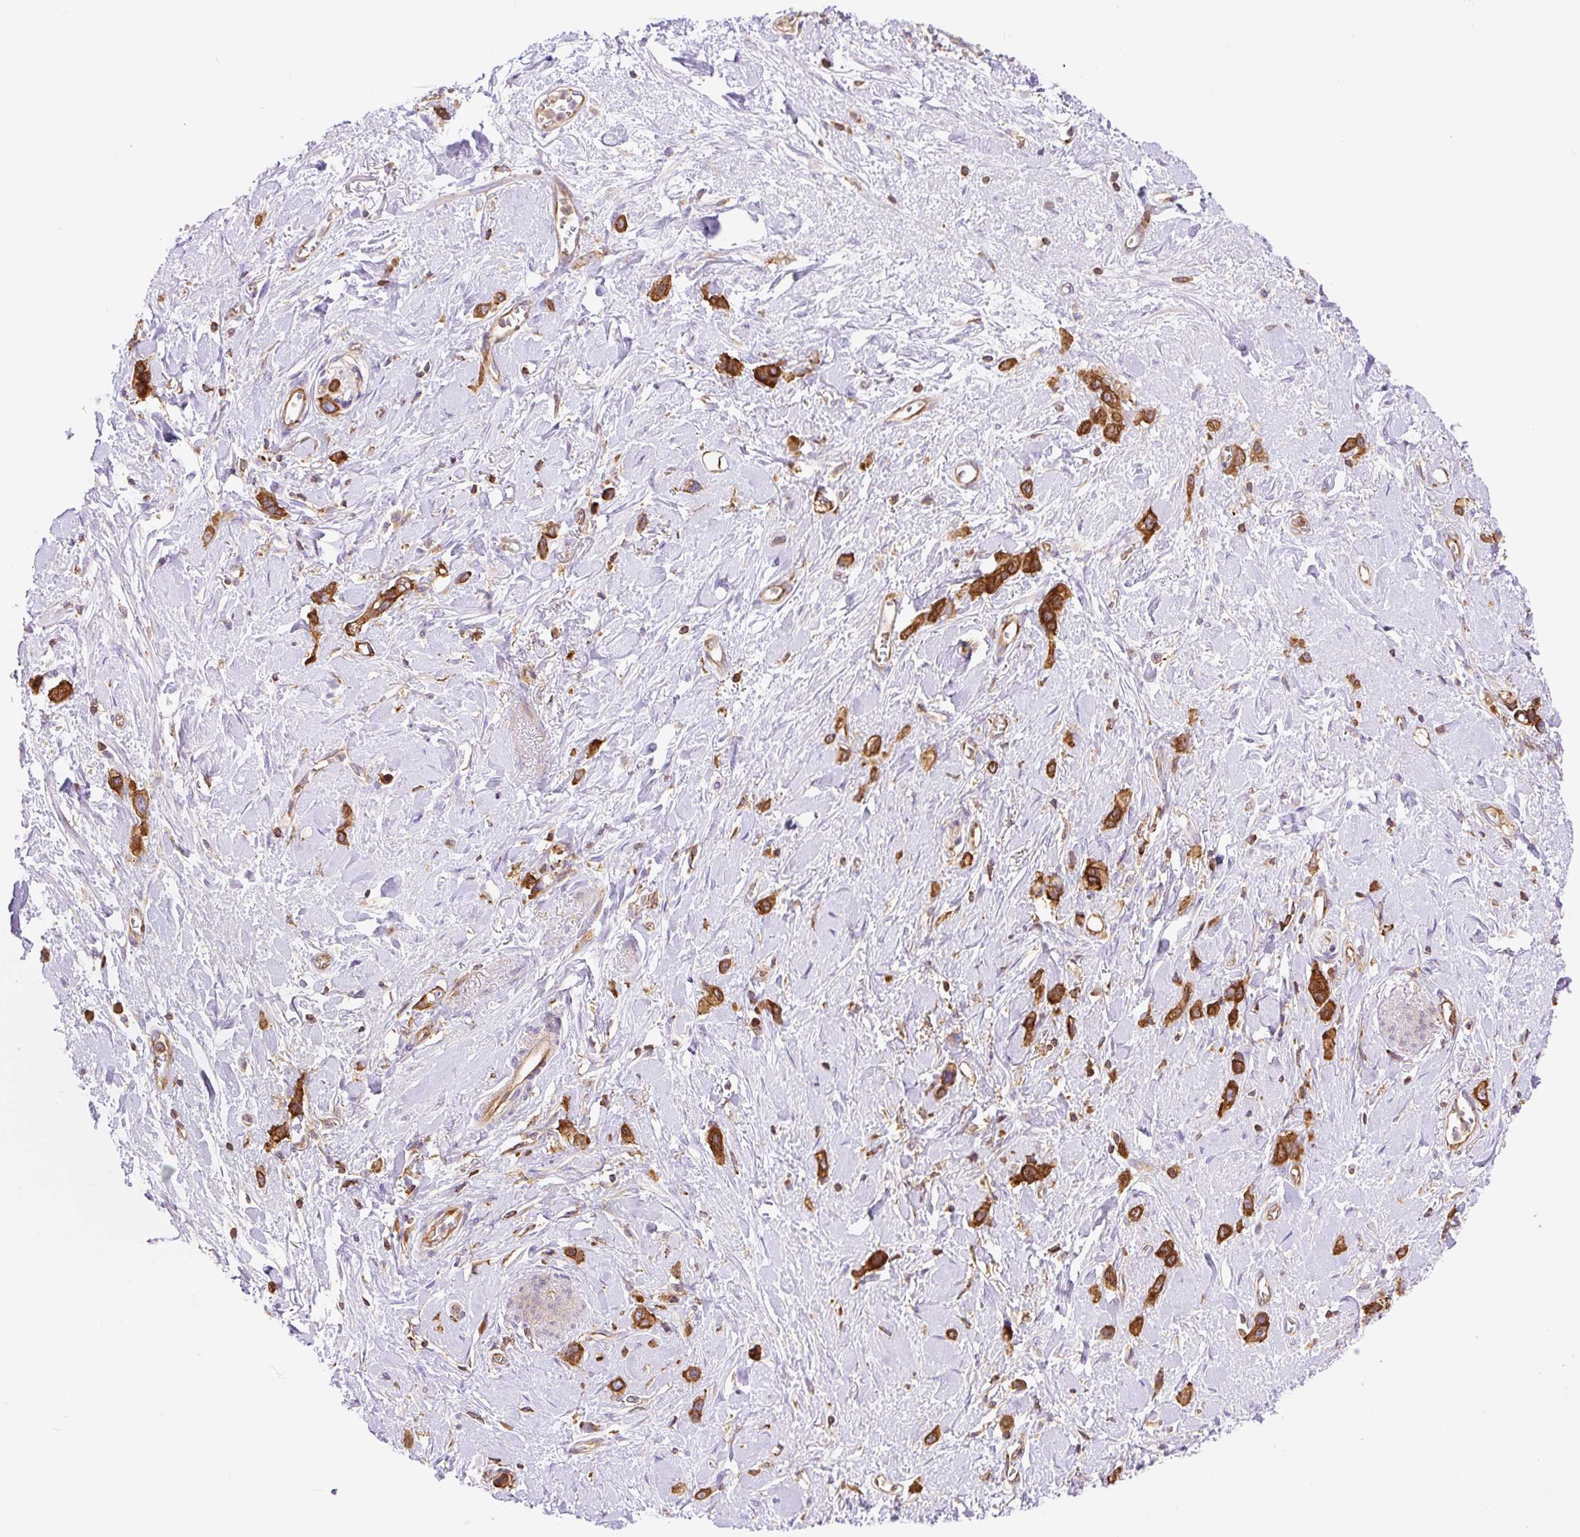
{"staining": {"intensity": "strong", "quantity": ">75%", "location": "cytoplasmic/membranous"}, "tissue": "stomach cancer", "cell_type": "Tumor cells", "image_type": "cancer", "snomed": [{"axis": "morphology", "description": "Adenocarcinoma, NOS"}, {"axis": "topography", "description": "Stomach"}], "caption": "Protein staining displays strong cytoplasmic/membranous staining in approximately >75% of tumor cells in adenocarcinoma (stomach). (brown staining indicates protein expression, while blue staining denotes nuclei).", "gene": "DNM2", "patient": {"sex": "female", "age": 65}}